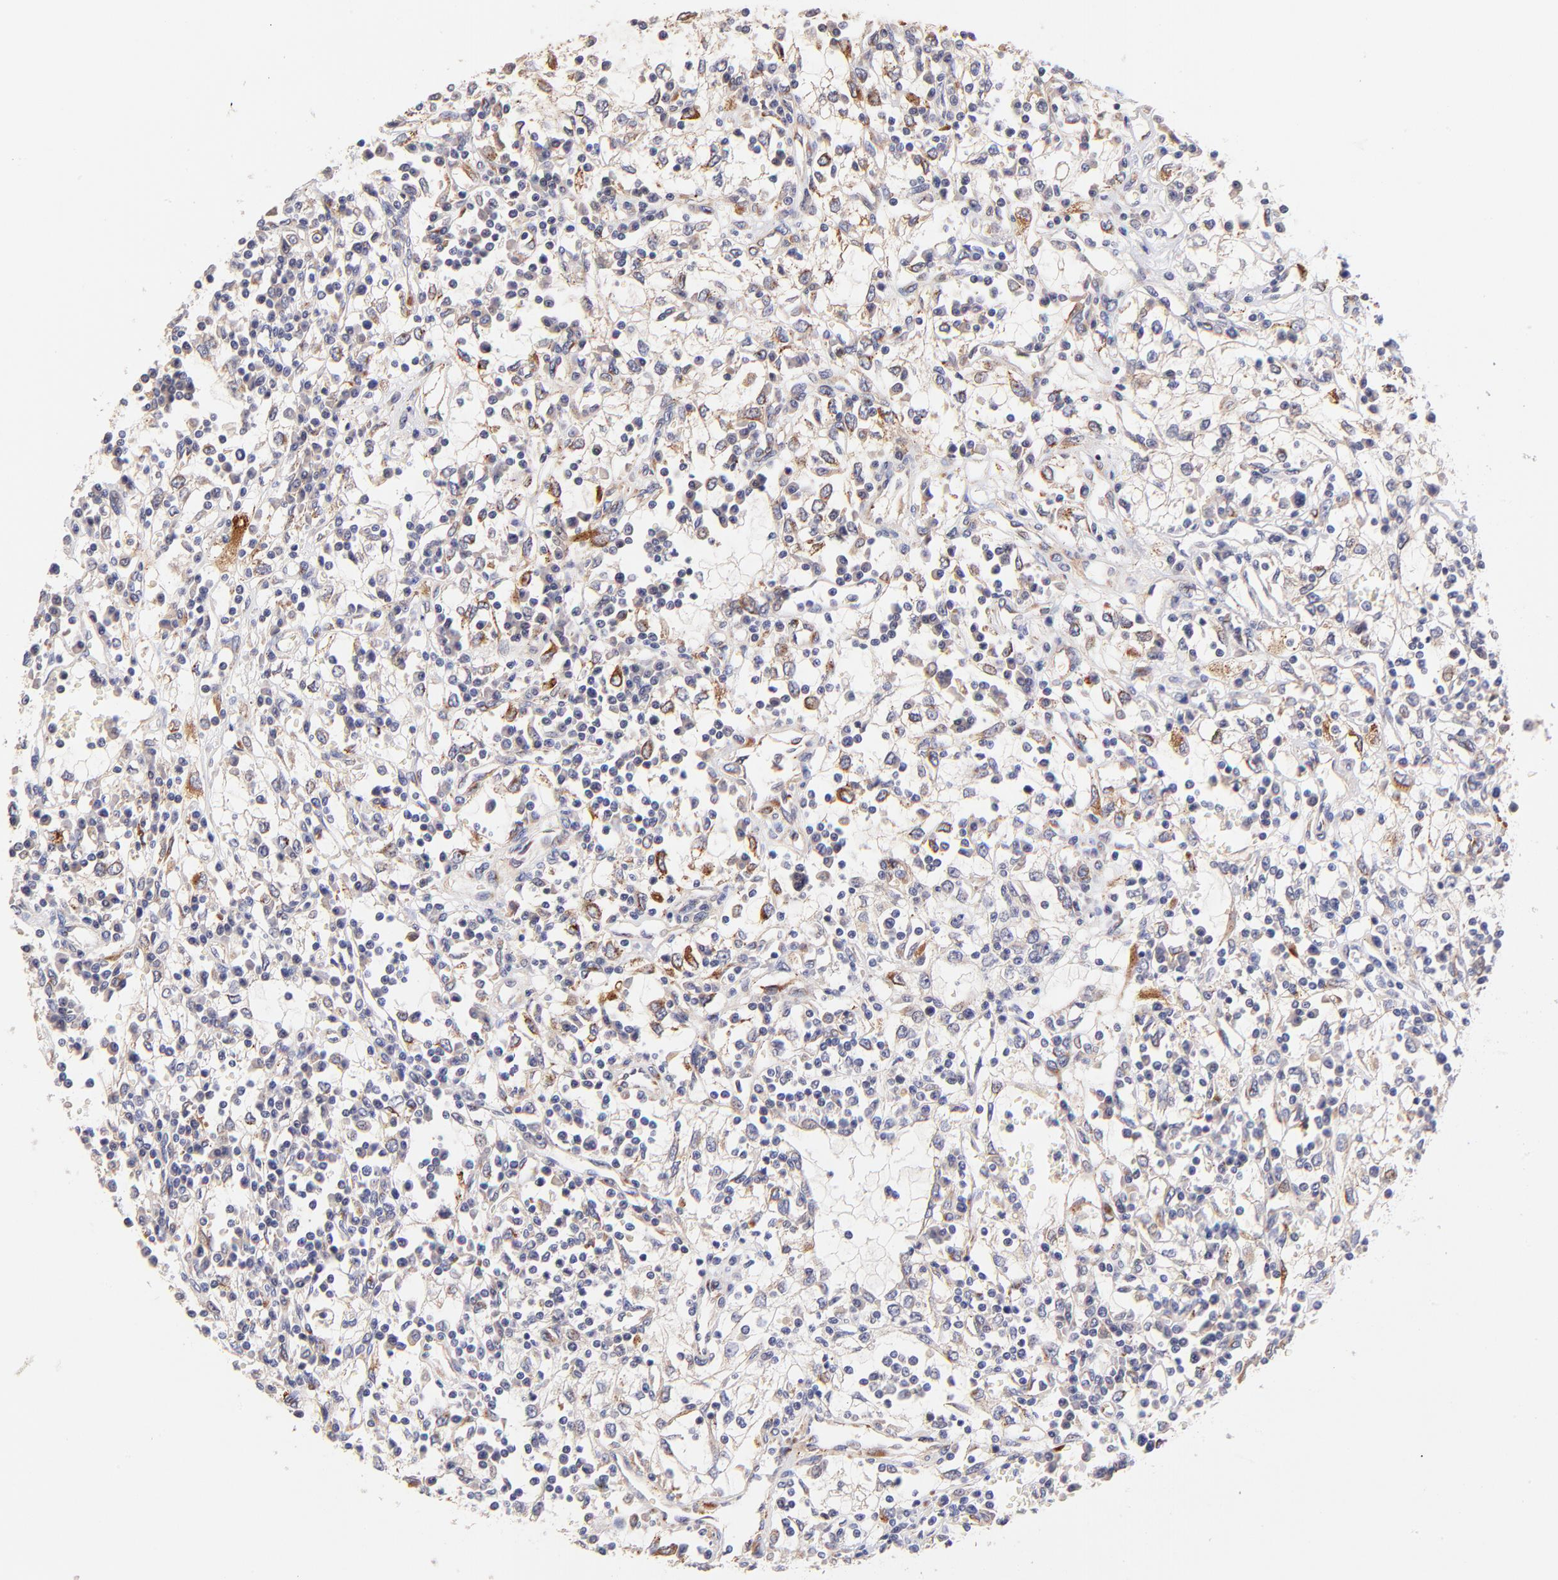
{"staining": {"intensity": "negative", "quantity": "none", "location": "none"}, "tissue": "renal cancer", "cell_type": "Tumor cells", "image_type": "cancer", "snomed": [{"axis": "morphology", "description": "Adenocarcinoma, NOS"}, {"axis": "topography", "description": "Kidney"}], "caption": "Immunohistochemical staining of human renal adenocarcinoma demonstrates no significant staining in tumor cells. (Immunohistochemistry (ihc), brightfield microscopy, high magnification).", "gene": "SPARC", "patient": {"sex": "male", "age": 82}}